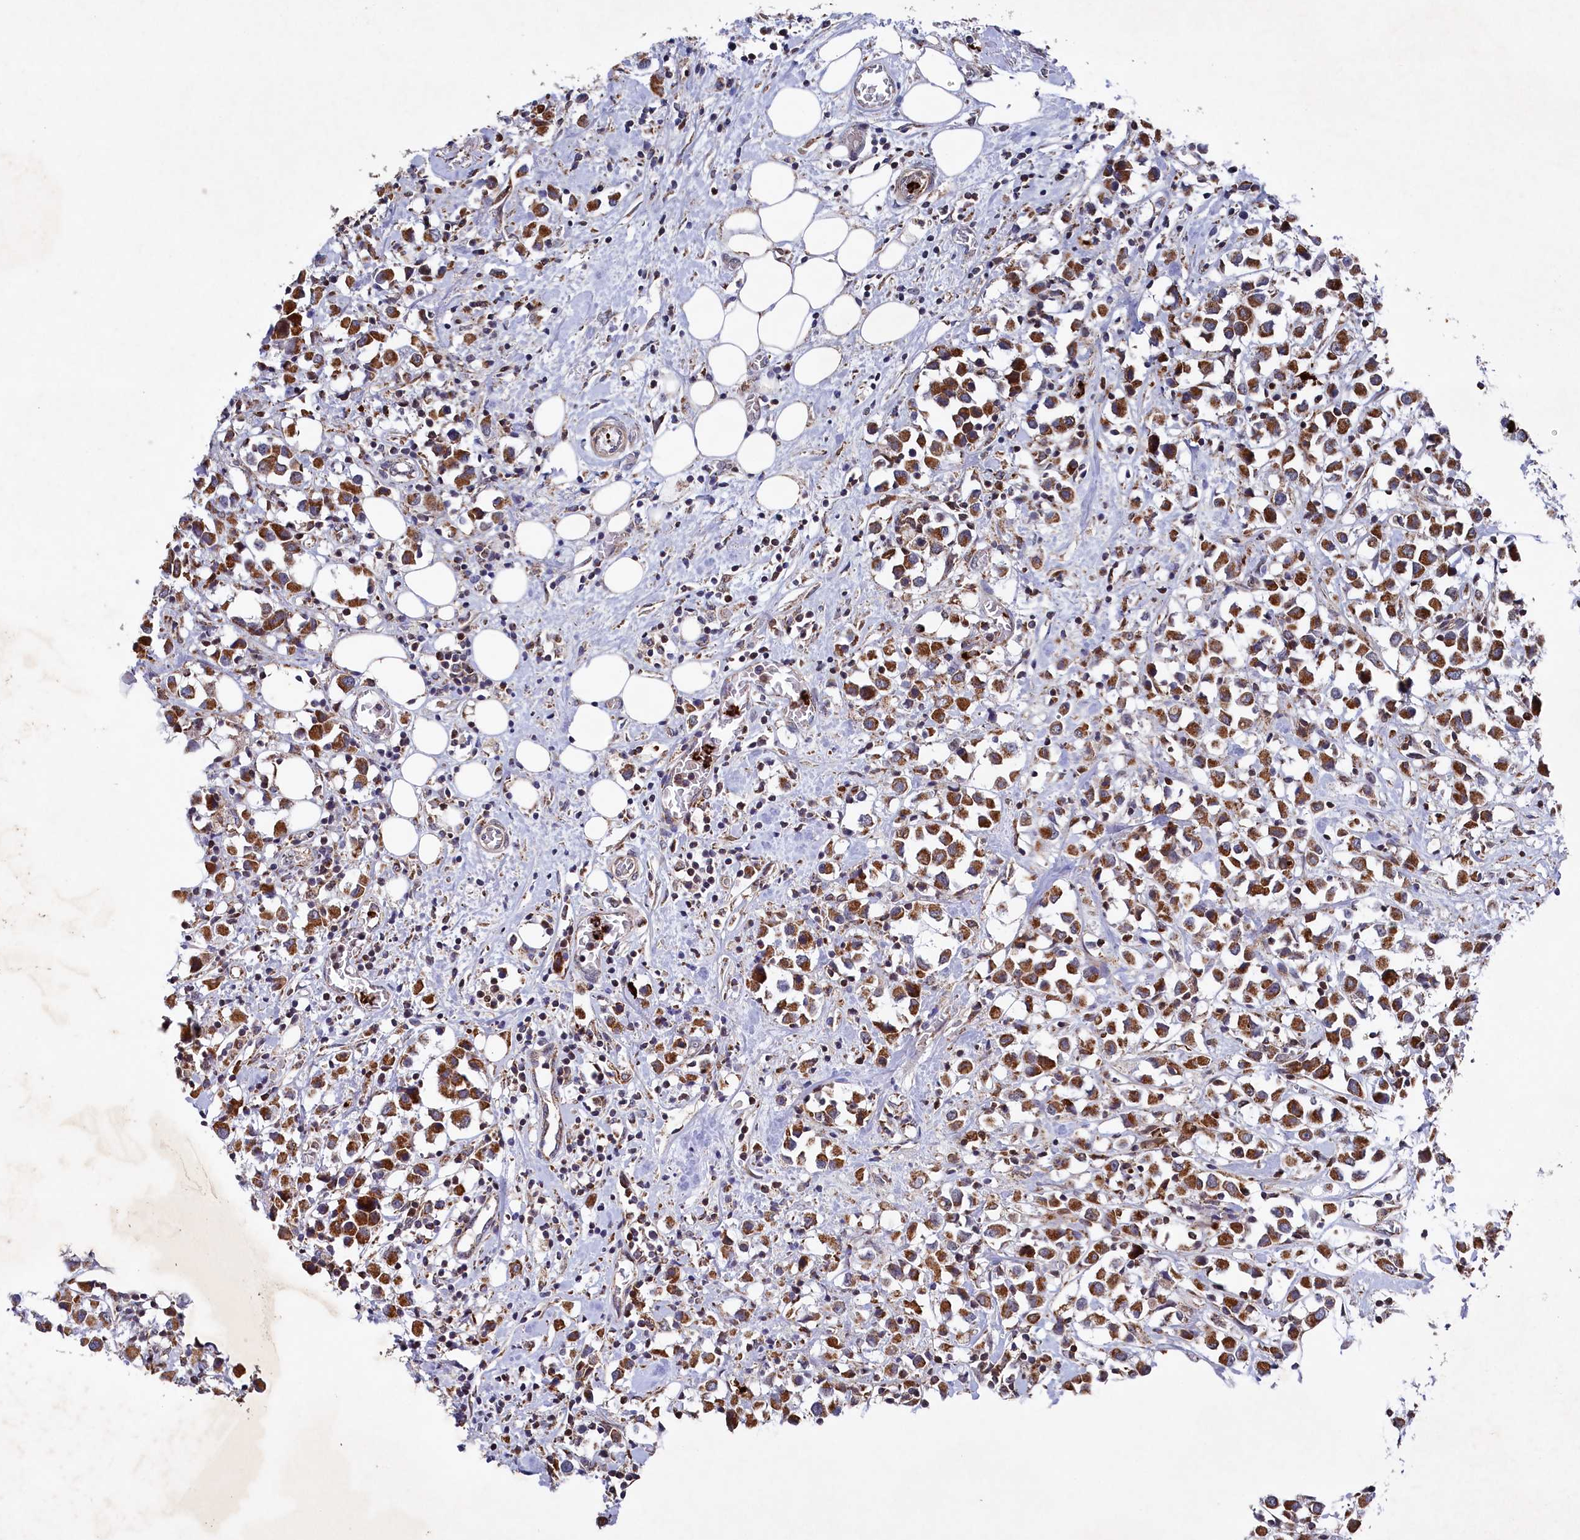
{"staining": {"intensity": "strong", "quantity": ">75%", "location": "cytoplasmic/membranous"}, "tissue": "breast cancer", "cell_type": "Tumor cells", "image_type": "cancer", "snomed": [{"axis": "morphology", "description": "Duct carcinoma"}, {"axis": "topography", "description": "Breast"}], "caption": "Immunohistochemical staining of infiltrating ductal carcinoma (breast) shows high levels of strong cytoplasmic/membranous expression in approximately >75% of tumor cells.", "gene": "CHCHD1", "patient": {"sex": "female", "age": 61}}